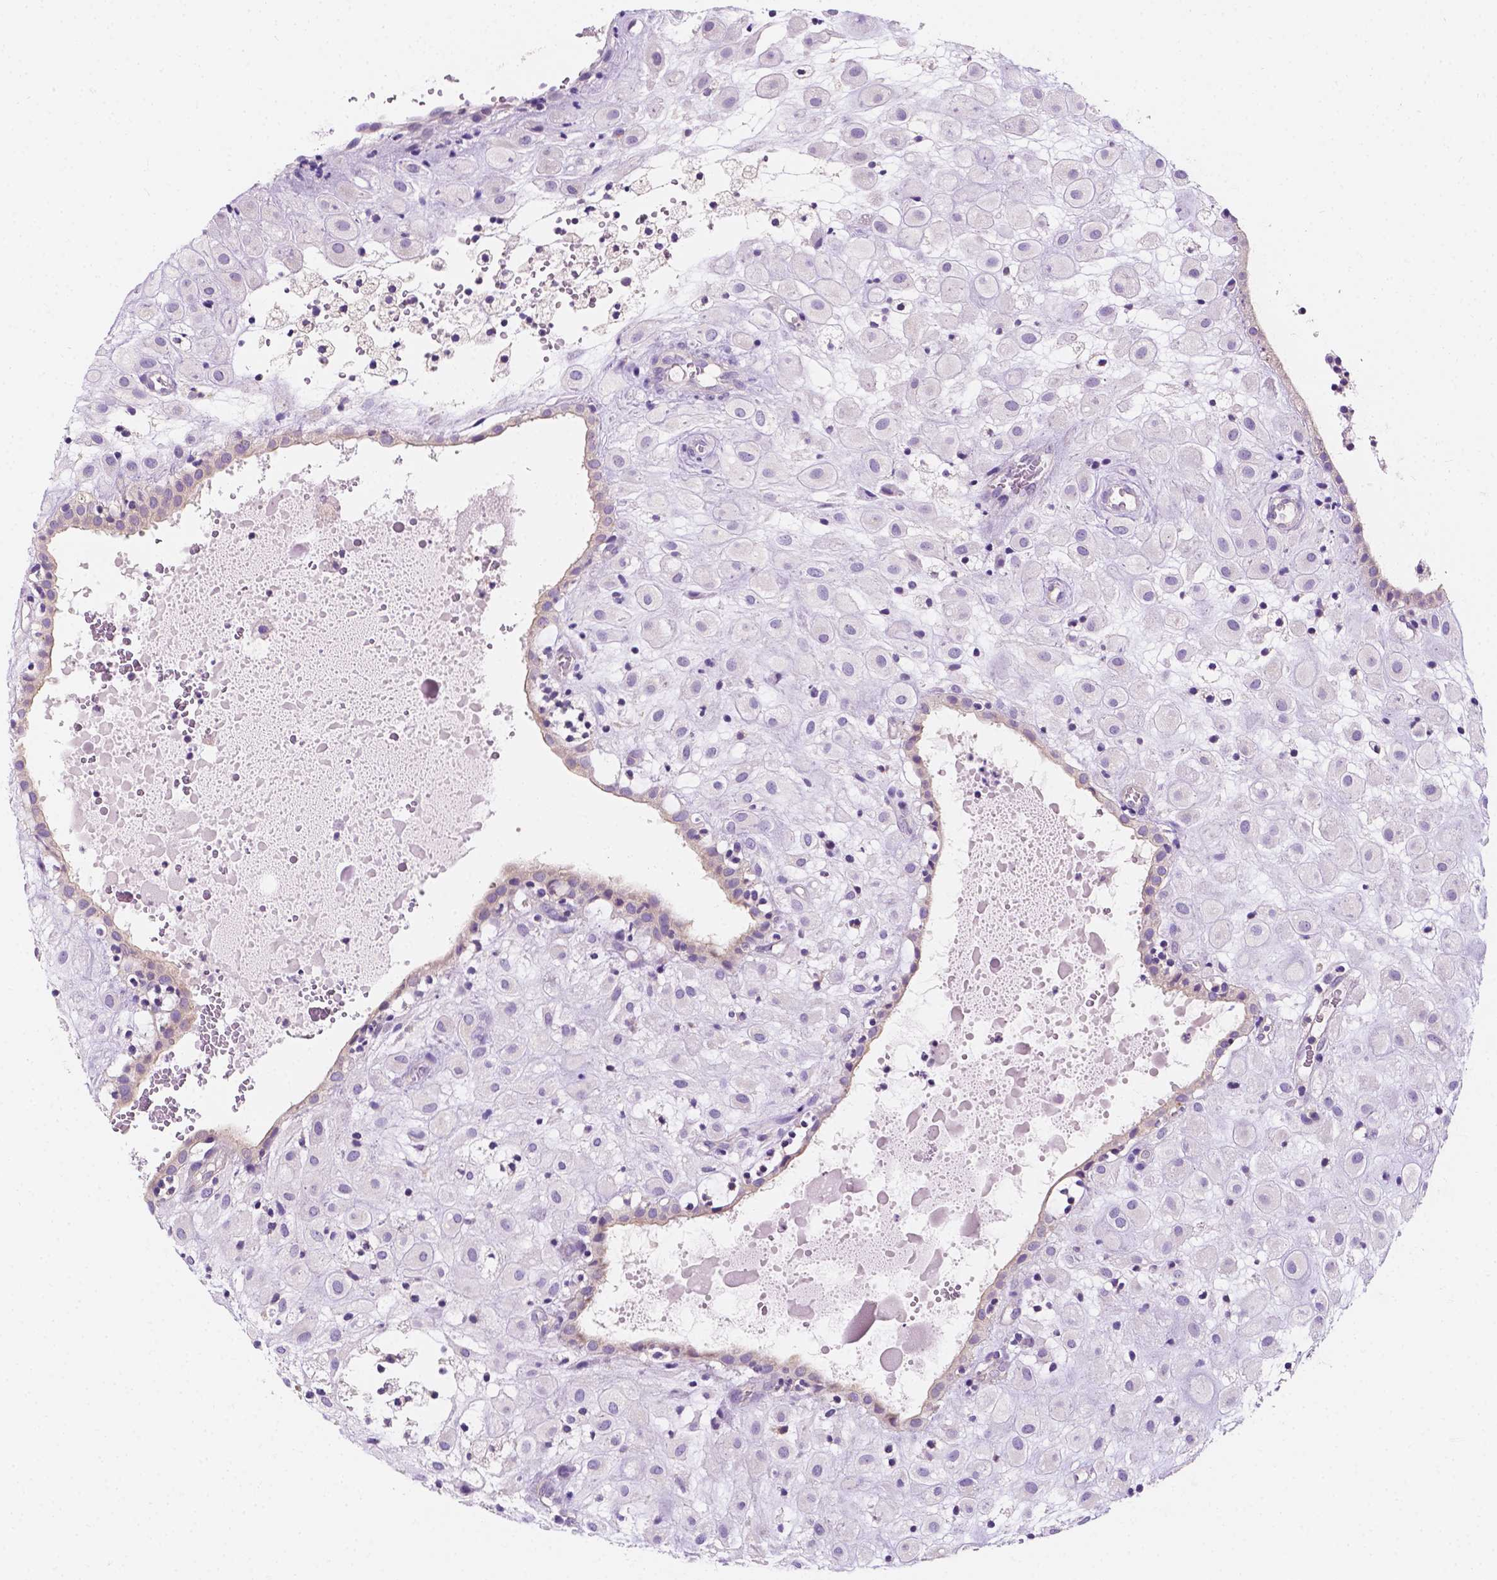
{"staining": {"intensity": "negative", "quantity": "none", "location": "none"}, "tissue": "placenta", "cell_type": "Decidual cells", "image_type": "normal", "snomed": [{"axis": "morphology", "description": "Normal tissue, NOS"}, {"axis": "topography", "description": "Placenta"}], "caption": "Immunohistochemical staining of benign placenta exhibits no significant expression in decidual cells. (Stains: DAB immunohistochemistry with hematoxylin counter stain, Microscopy: brightfield microscopy at high magnification).", "gene": "SIRT2", "patient": {"sex": "female", "age": 24}}